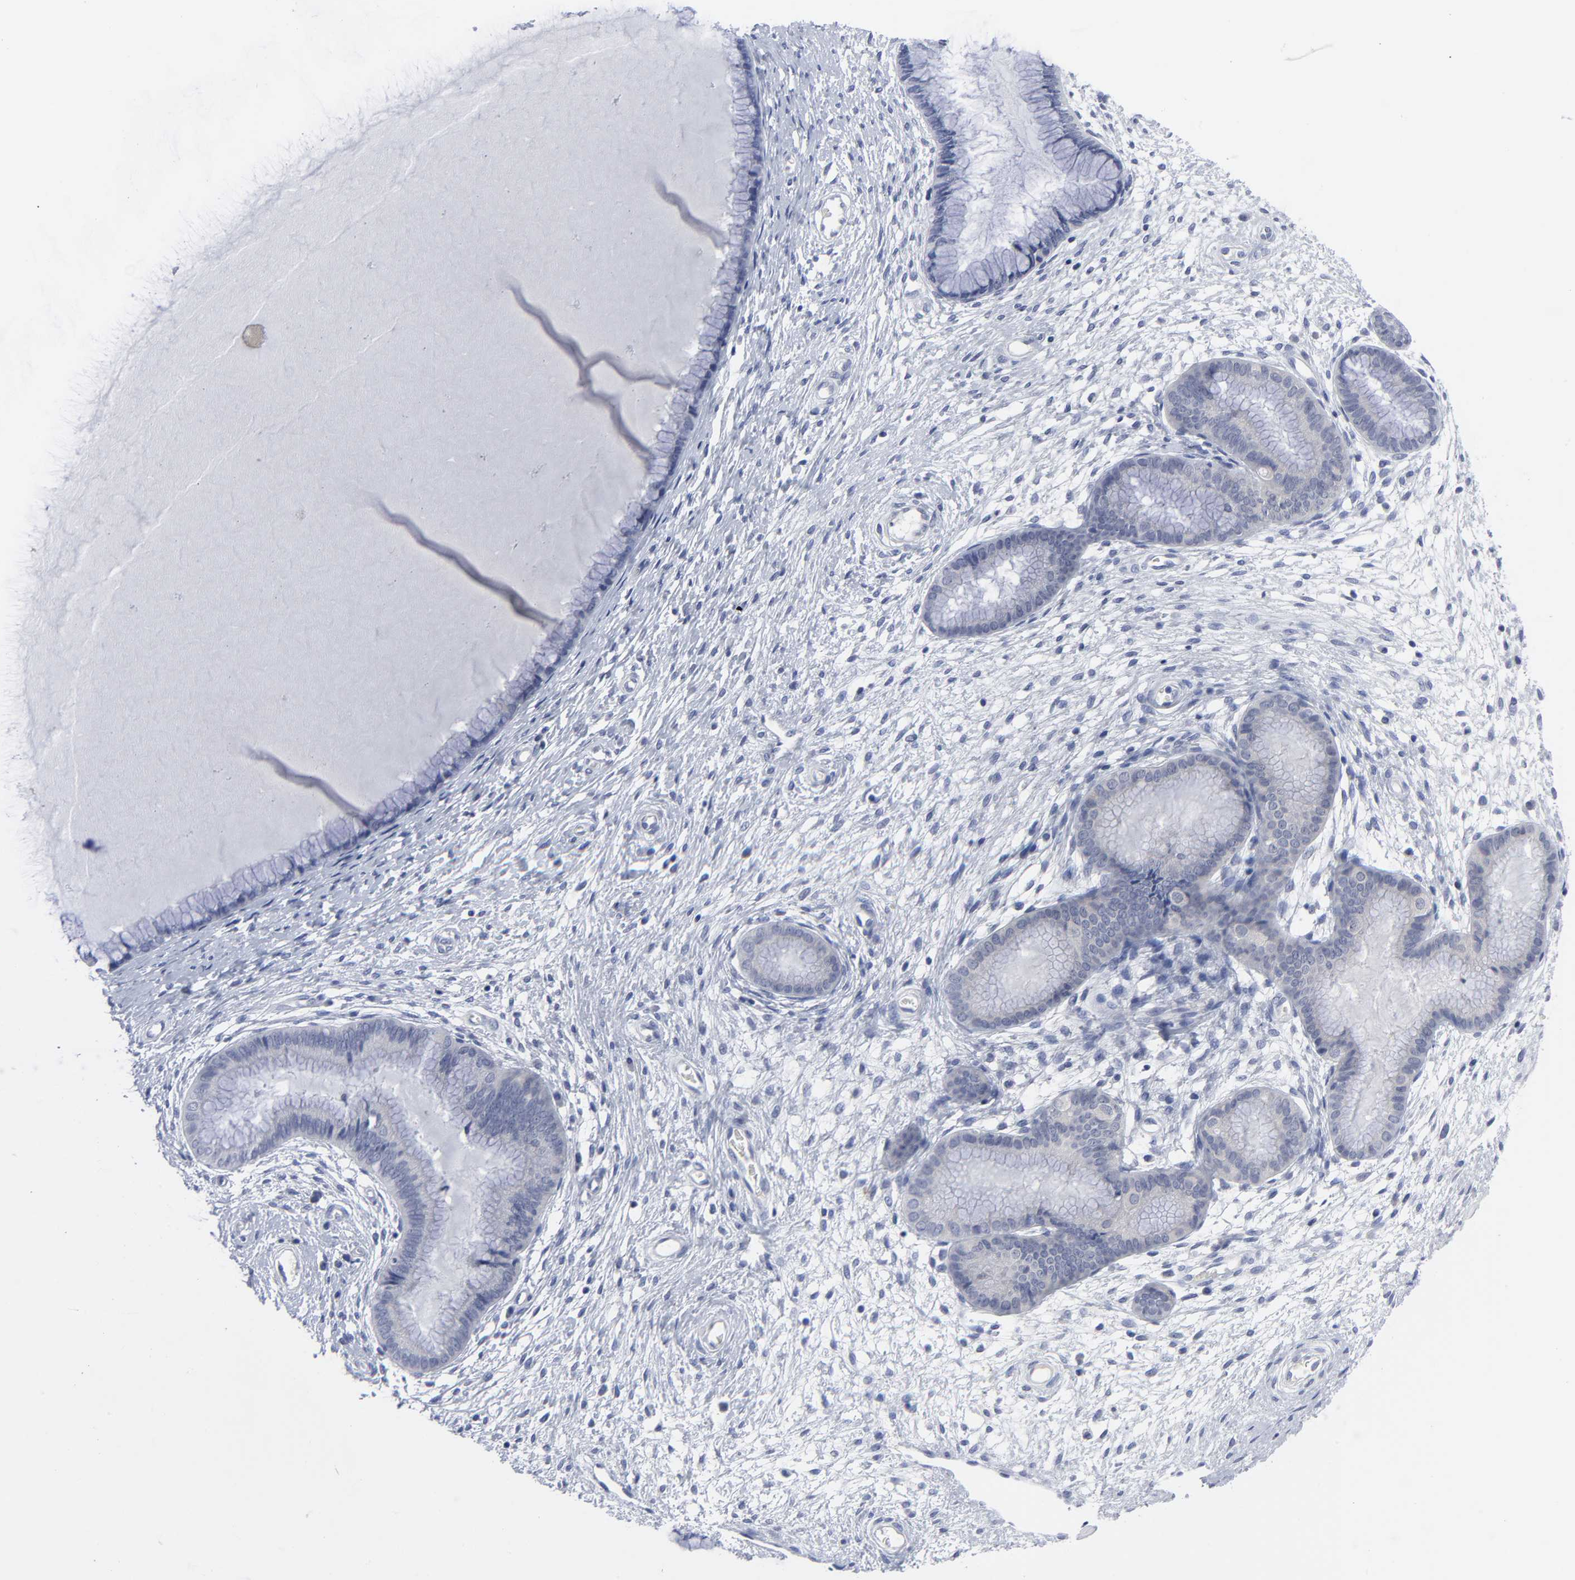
{"staining": {"intensity": "negative", "quantity": "none", "location": "none"}, "tissue": "cervix", "cell_type": "Glandular cells", "image_type": "normal", "snomed": [{"axis": "morphology", "description": "Normal tissue, NOS"}, {"axis": "topography", "description": "Cervix"}], "caption": "Benign cervix was stained to show a protein in brown. There is no significant expression in glandular cells. (DAB immunohistochemistry visualized using brightfield microscopy, high magnification).", "gene": "CLEC4G", "patient": {"sex": "female", "age": 55}}